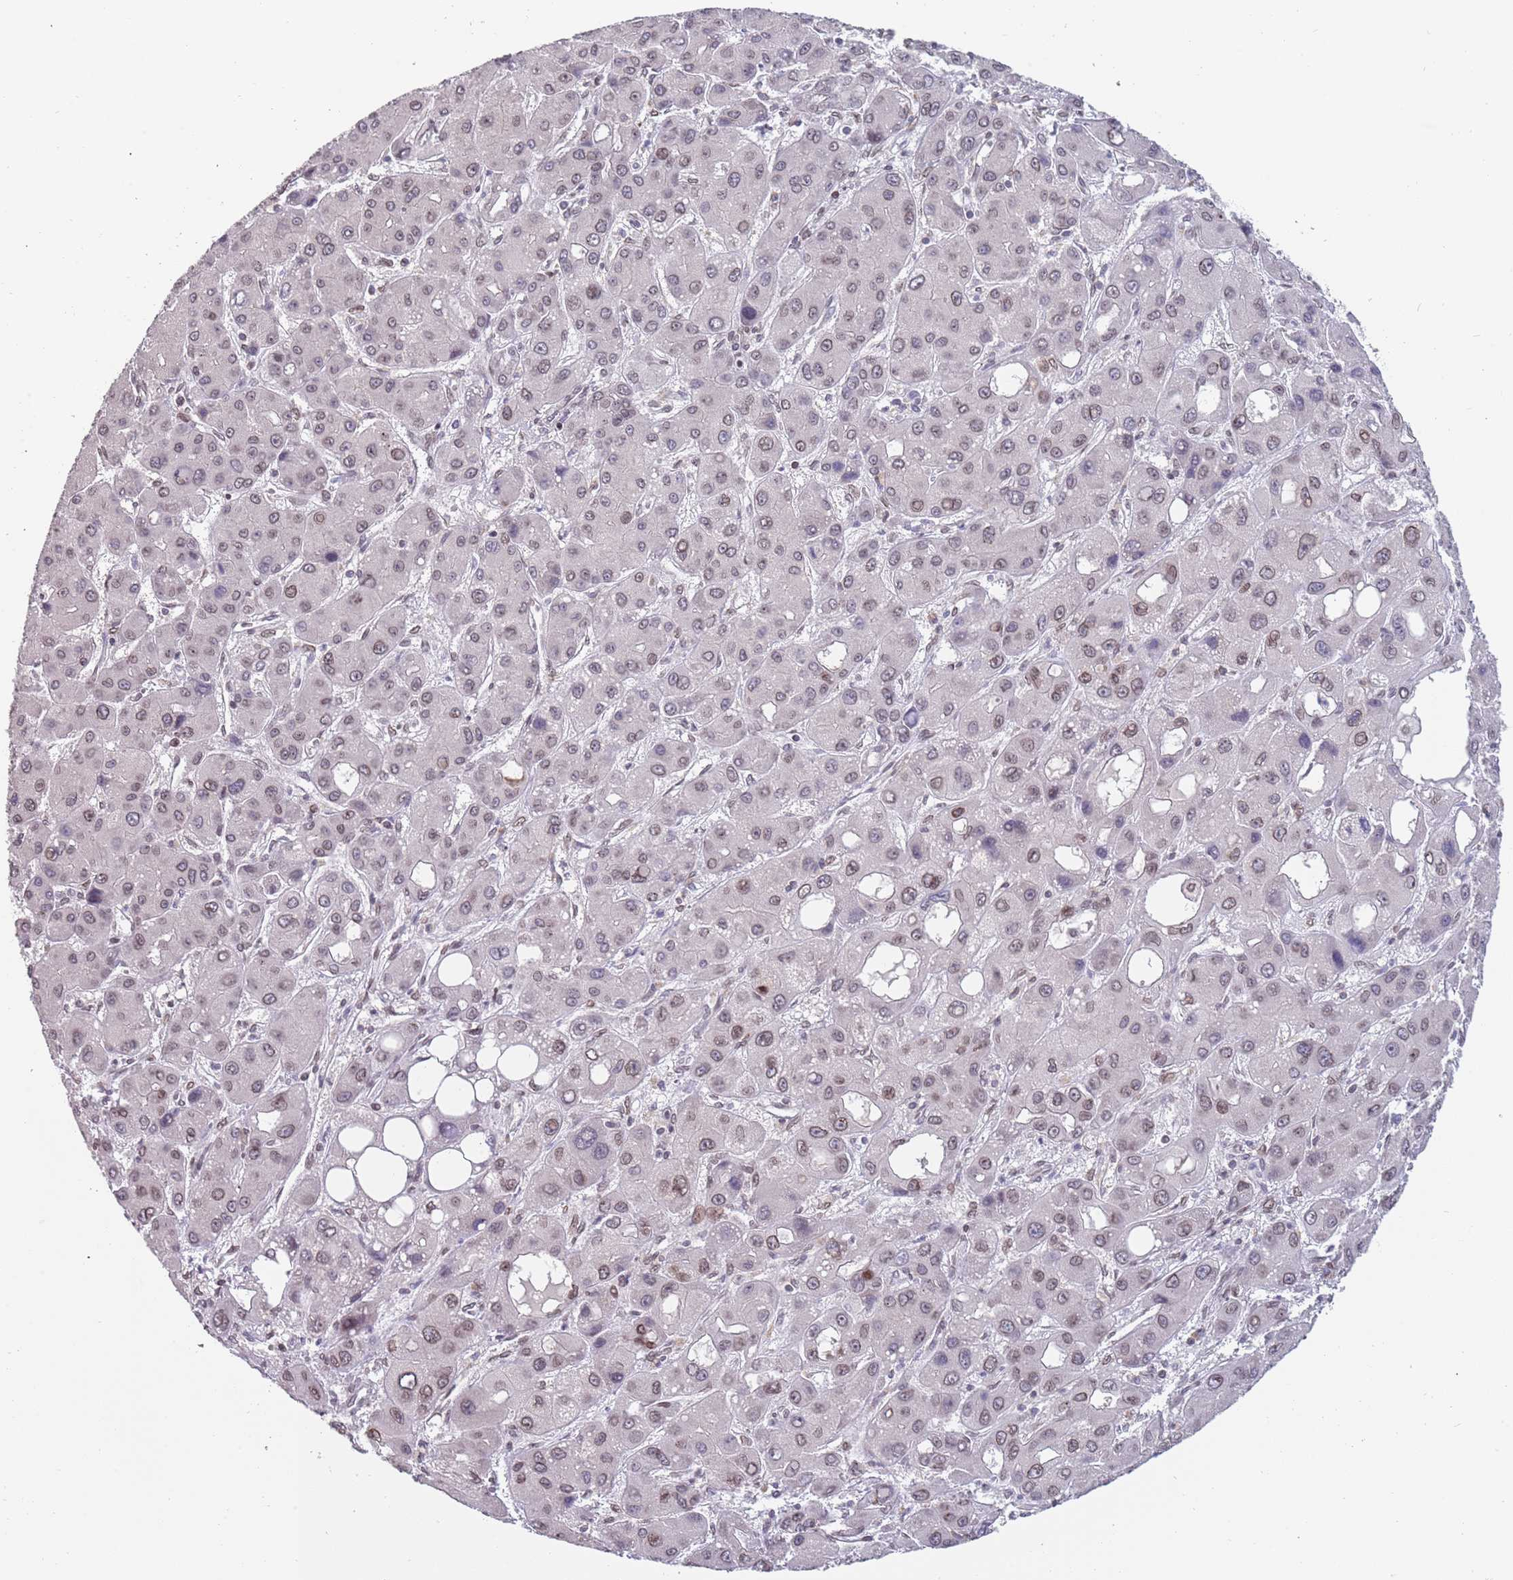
{"staining": {"intensity": "weak", "quantity": "25%-75%", "location": "nuclear"}, "tissue": "liver cancer", "cell_type": "Tumor cells", "image_type": "cancer", "snomed": [{"axis": "morphology", "description": "Carcinoma, Hepatocellular, NOS"}, {"axis": "topography", "description": "Liver"}], "caption": "A low amount of weak nuclear positivity is appreciated in about 25%-75% of tumor cells in hepatocellular carcinoma (liver) tissue.", "gene": "KLHDC2", "patient": {"sex": "male", "age": 55}}